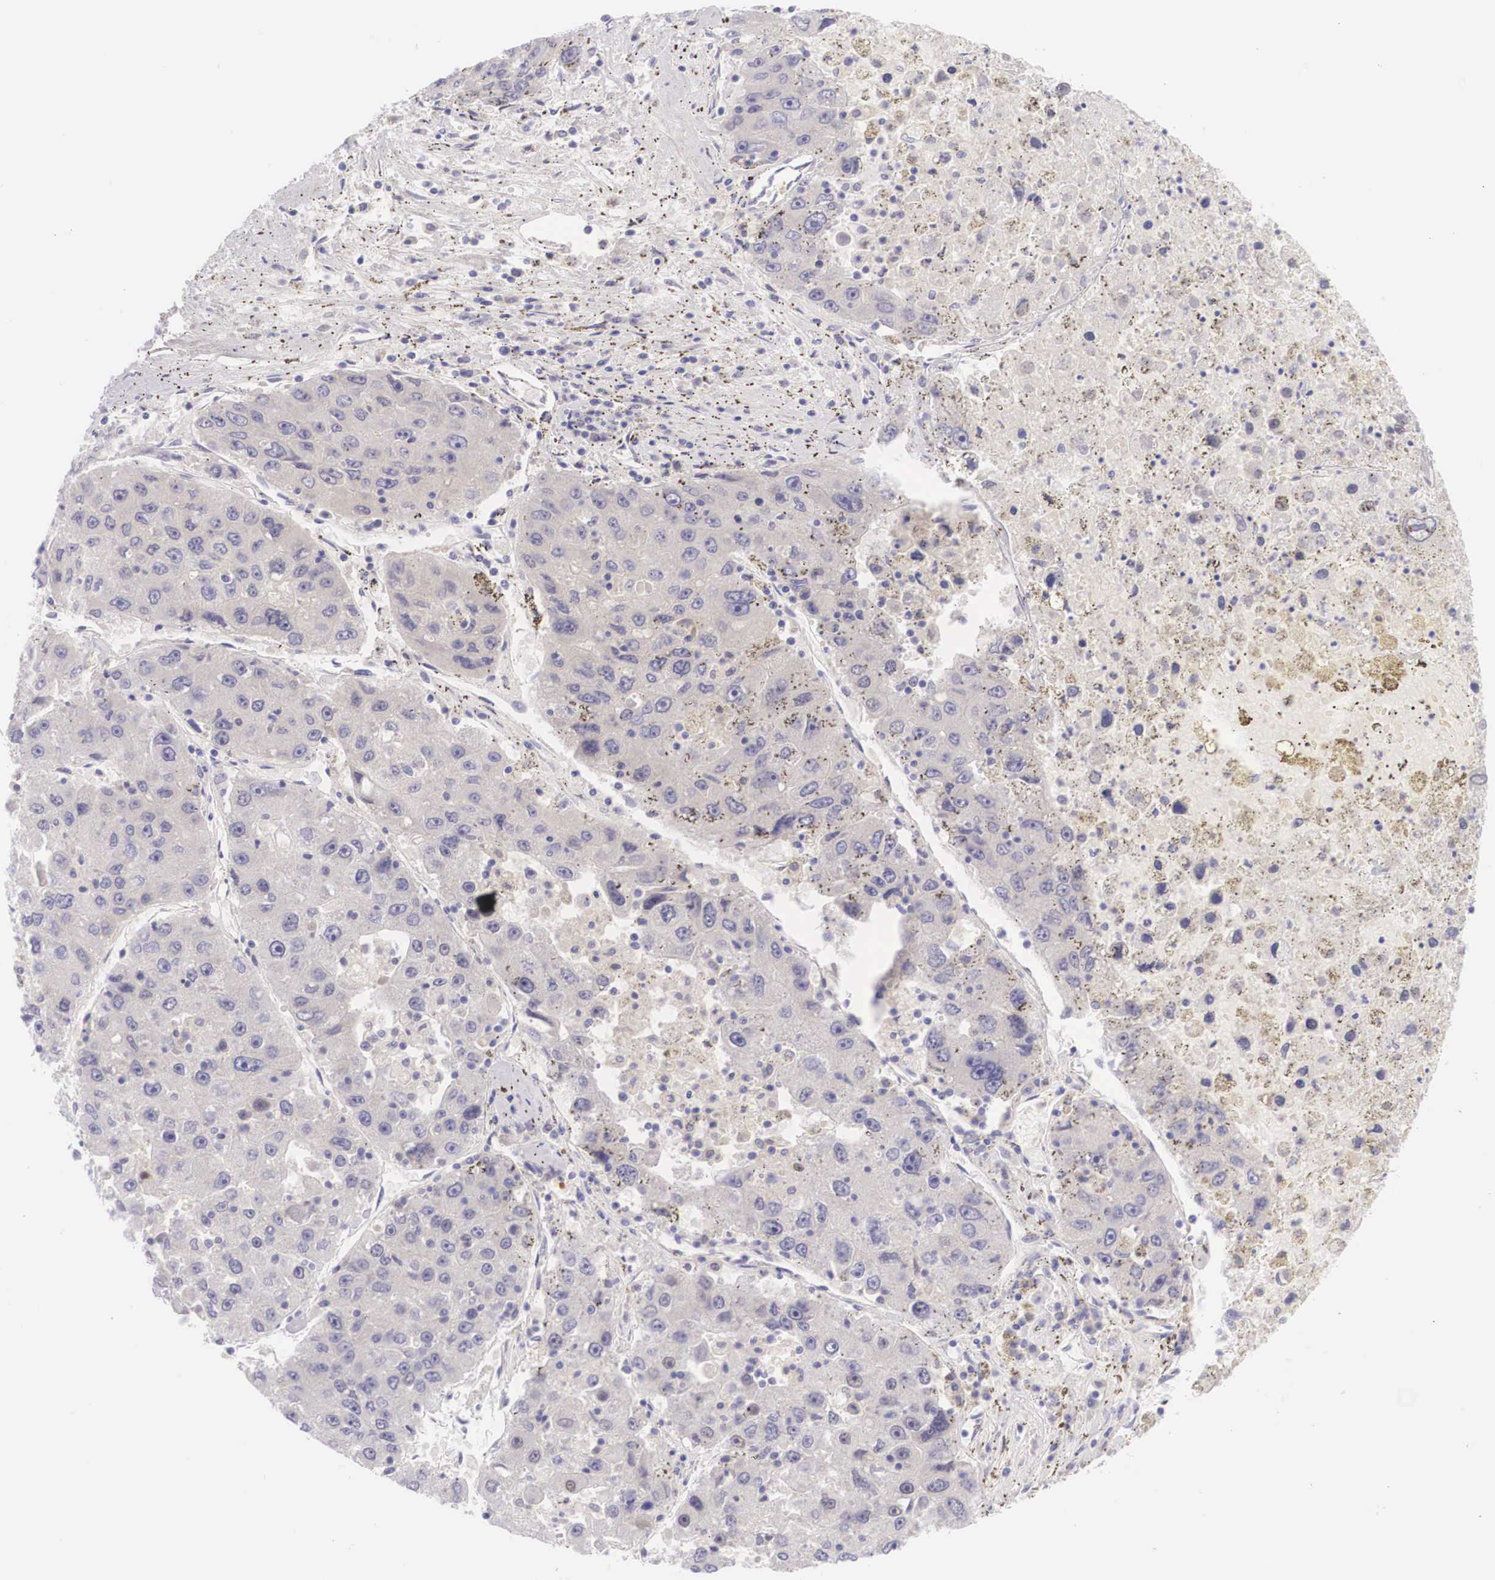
{"staining": {"intensity": "negative", "quantity": "none", "location": "none"}, "tissue": "liver cancer", "cell_type": "Tumor cells", "image_type": "cancer", "snomed": [{"axis": "morphology", "description": "Carcinoma, Hepatocellular, NOS"}, {"axis": "topography", "description": "Liver"}], "caption": "Protein analysis of liver cancer displays no significant expression in tumor cells.", "gene": "BCL6", "patient": {"sex": "male", "age": 49}}